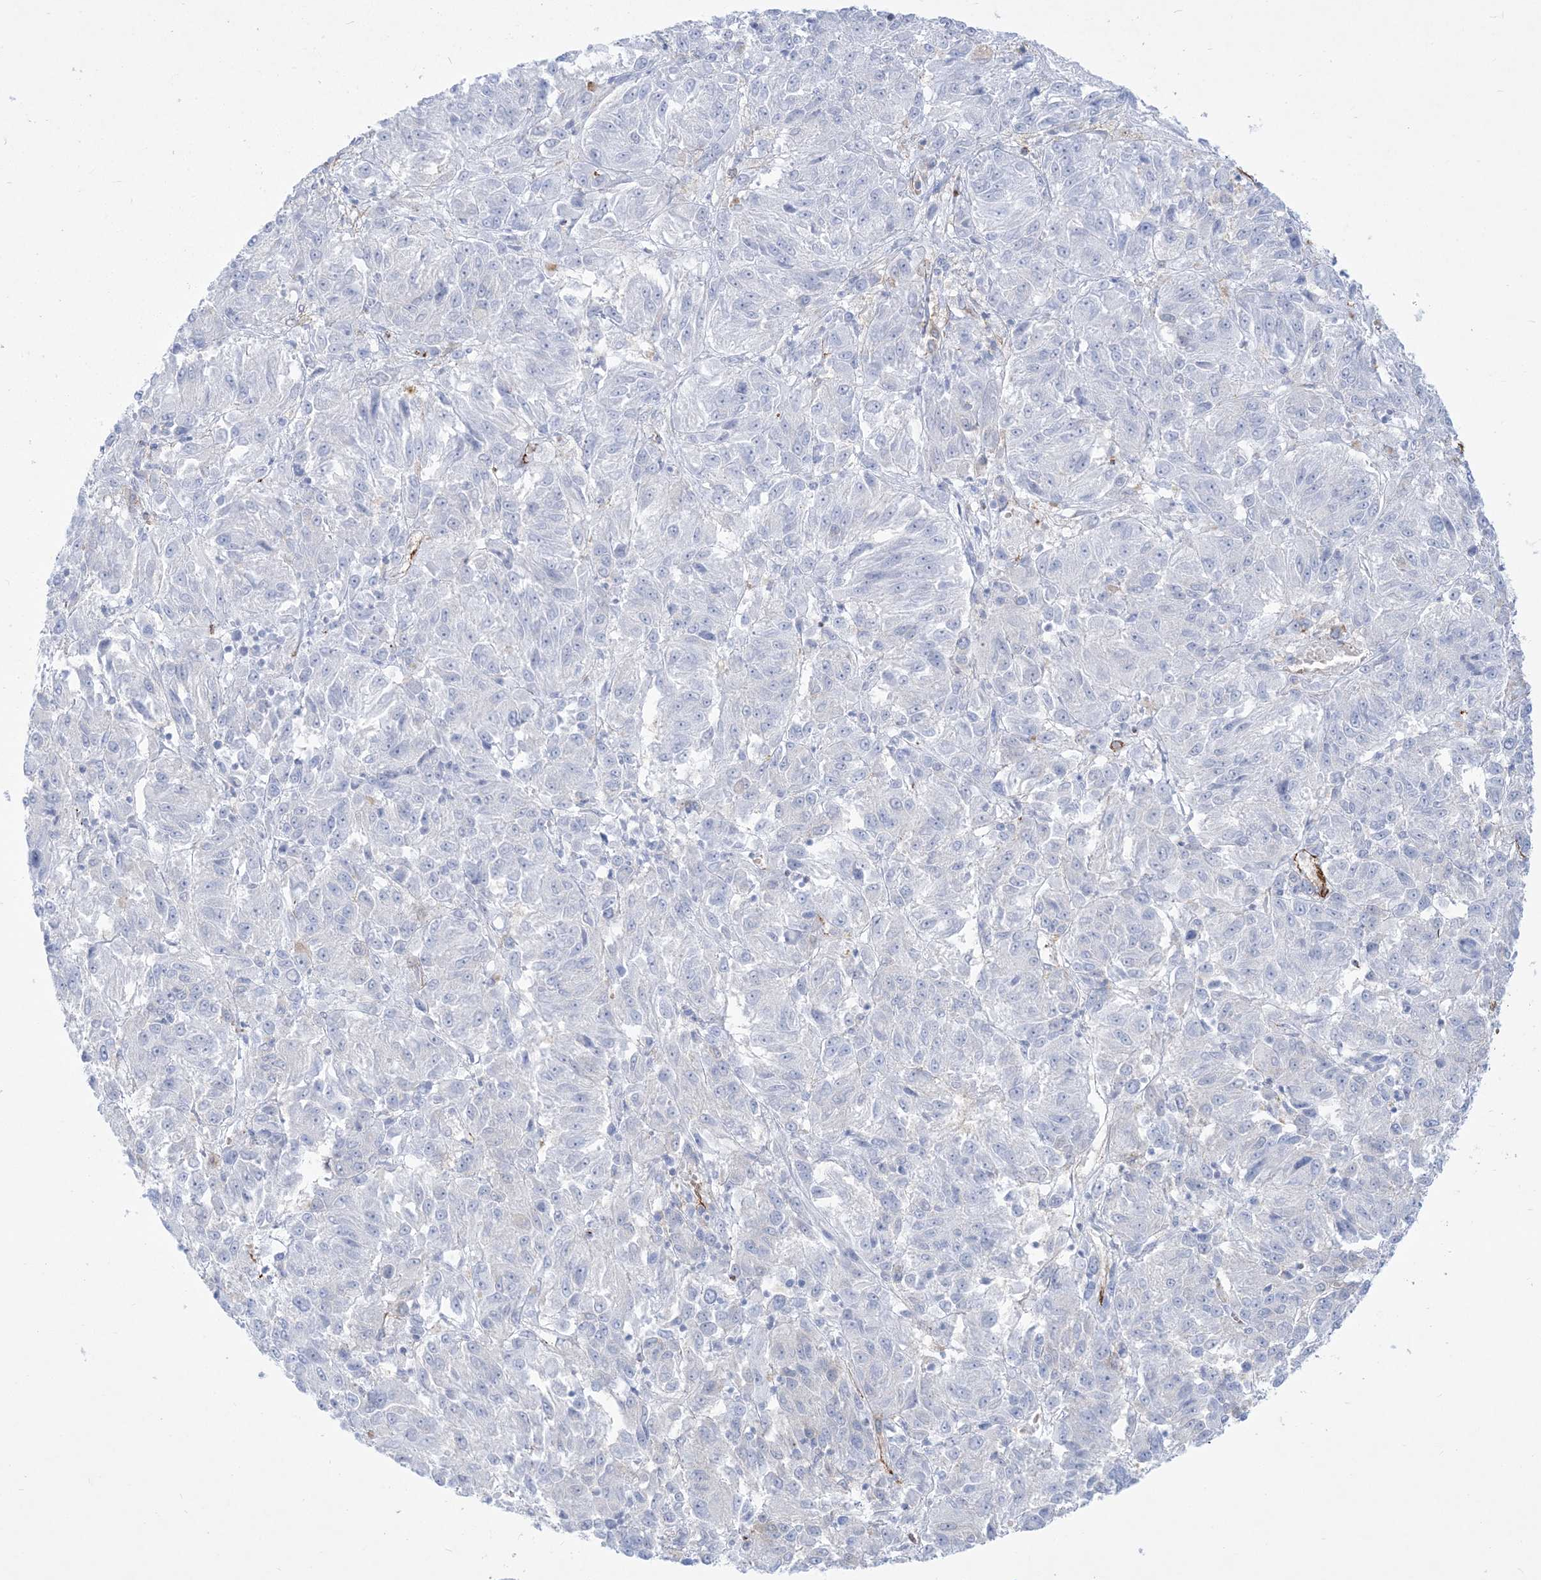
{"staining": {"intensity": "negative", "quantity": "none", "location": "none"}, "tissue": "melanoma", "cell_type": "Tumor cells", "image_type": "cancer", "snomed": [{"axis": "morphology", "description": "Malignant melanoma, Metastatic site"}, {"axis": "topography", "description": "Lung"}], "caption": "Histopathology image shows no protein expression in tumor cells of melanoma tissue.", "gene": "B3GNT7", "patient": {"sex": "male", "age": 64}}